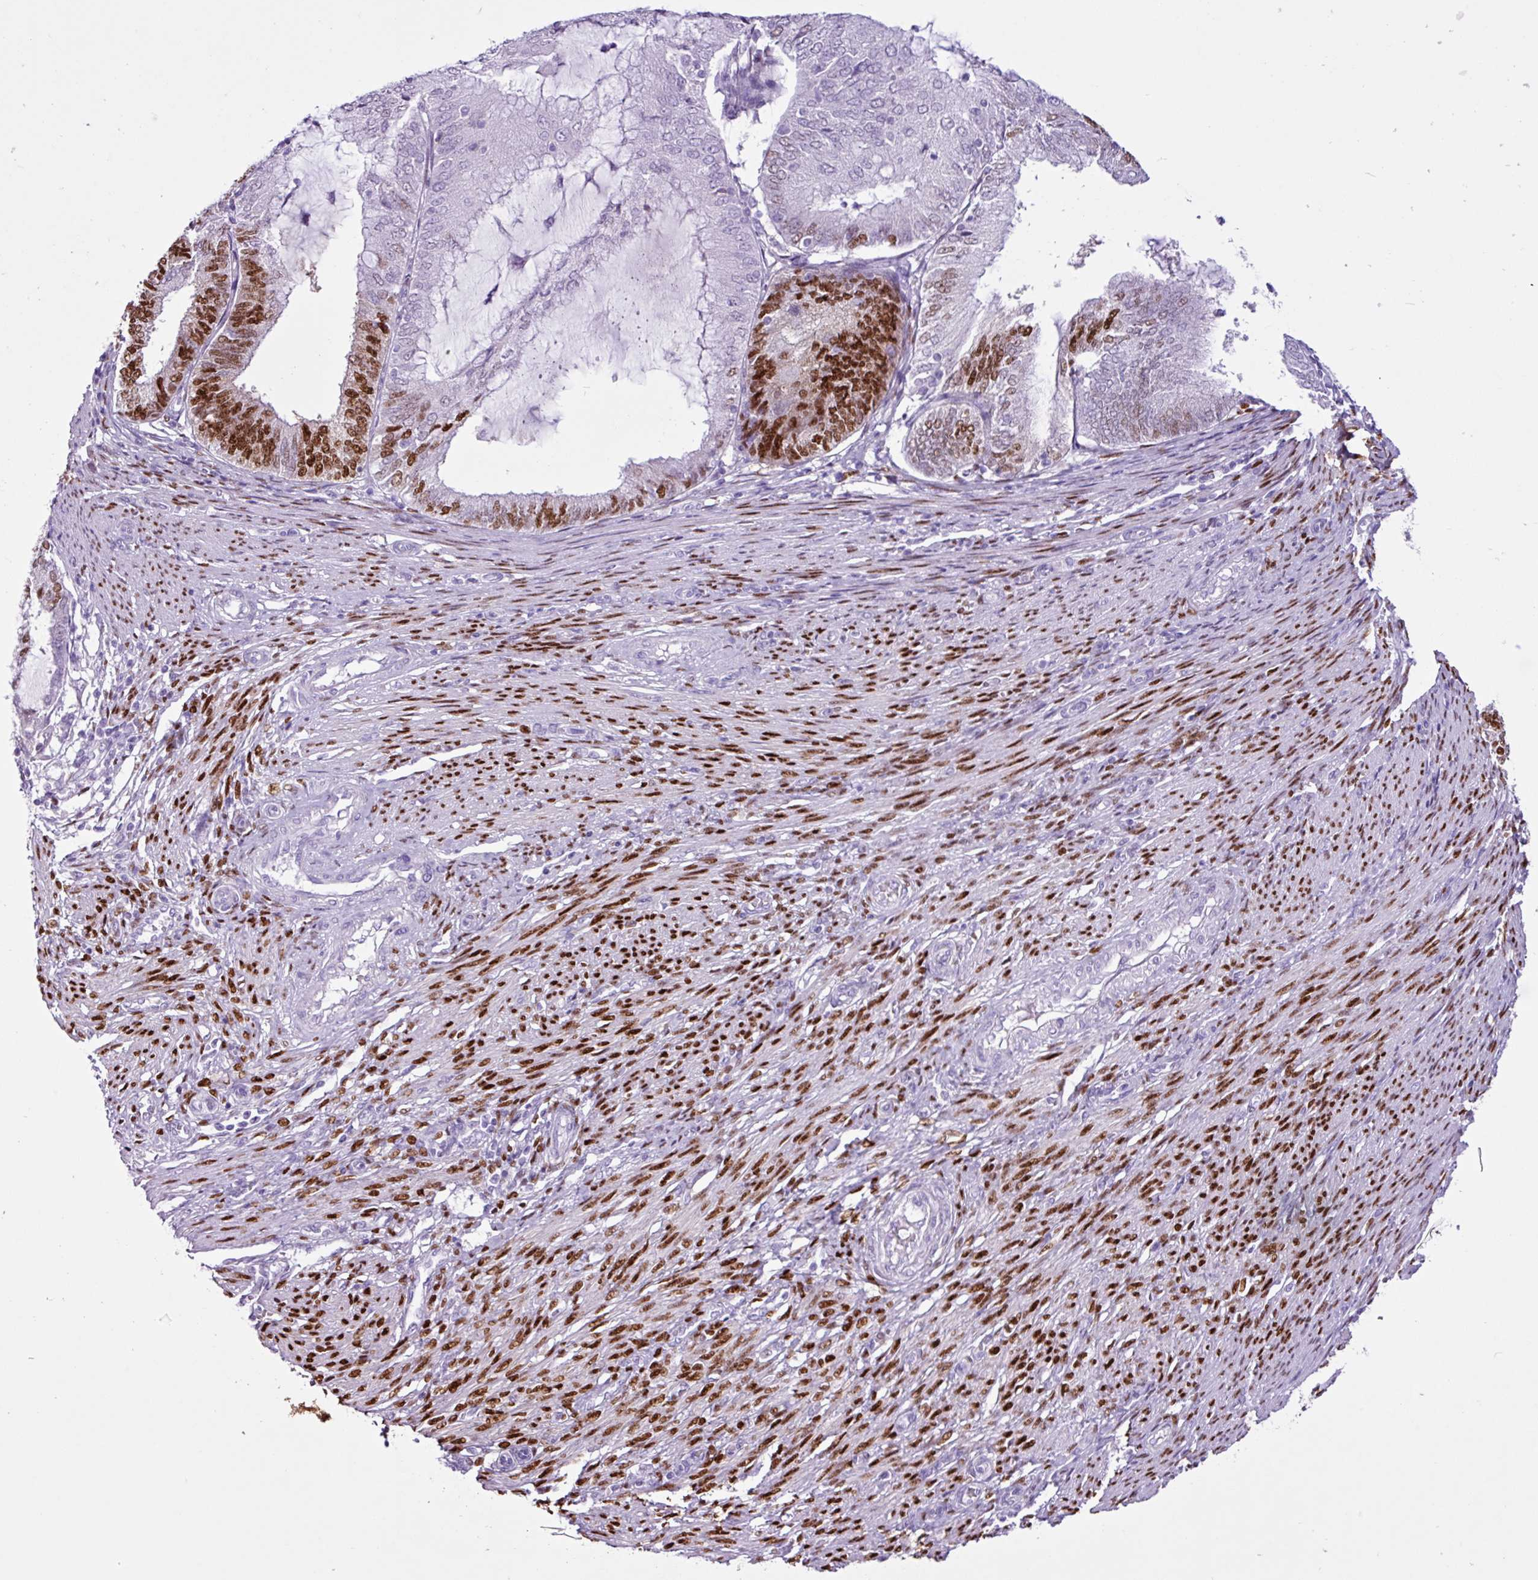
{"staining": {"intensity": "moderate", "quantity": "25%-75%", "location": "nuclear"}, "tissue": "endometrial cancer", "cell_type": "Tumor cells", "image_type": "cancer", "snomed": [{"axis": "morphology", "description": "Adenocarcinoma, NOS"}, {"axis": "topography", "description": "Endometrium"}], "caption": "Moderate nuclear positivity is appreciated in about 25%-75% of tumor cells in adenocarcinoma (endometrial).", "gene": "PGR", "patient": {"sex": "female", "age": 81}}